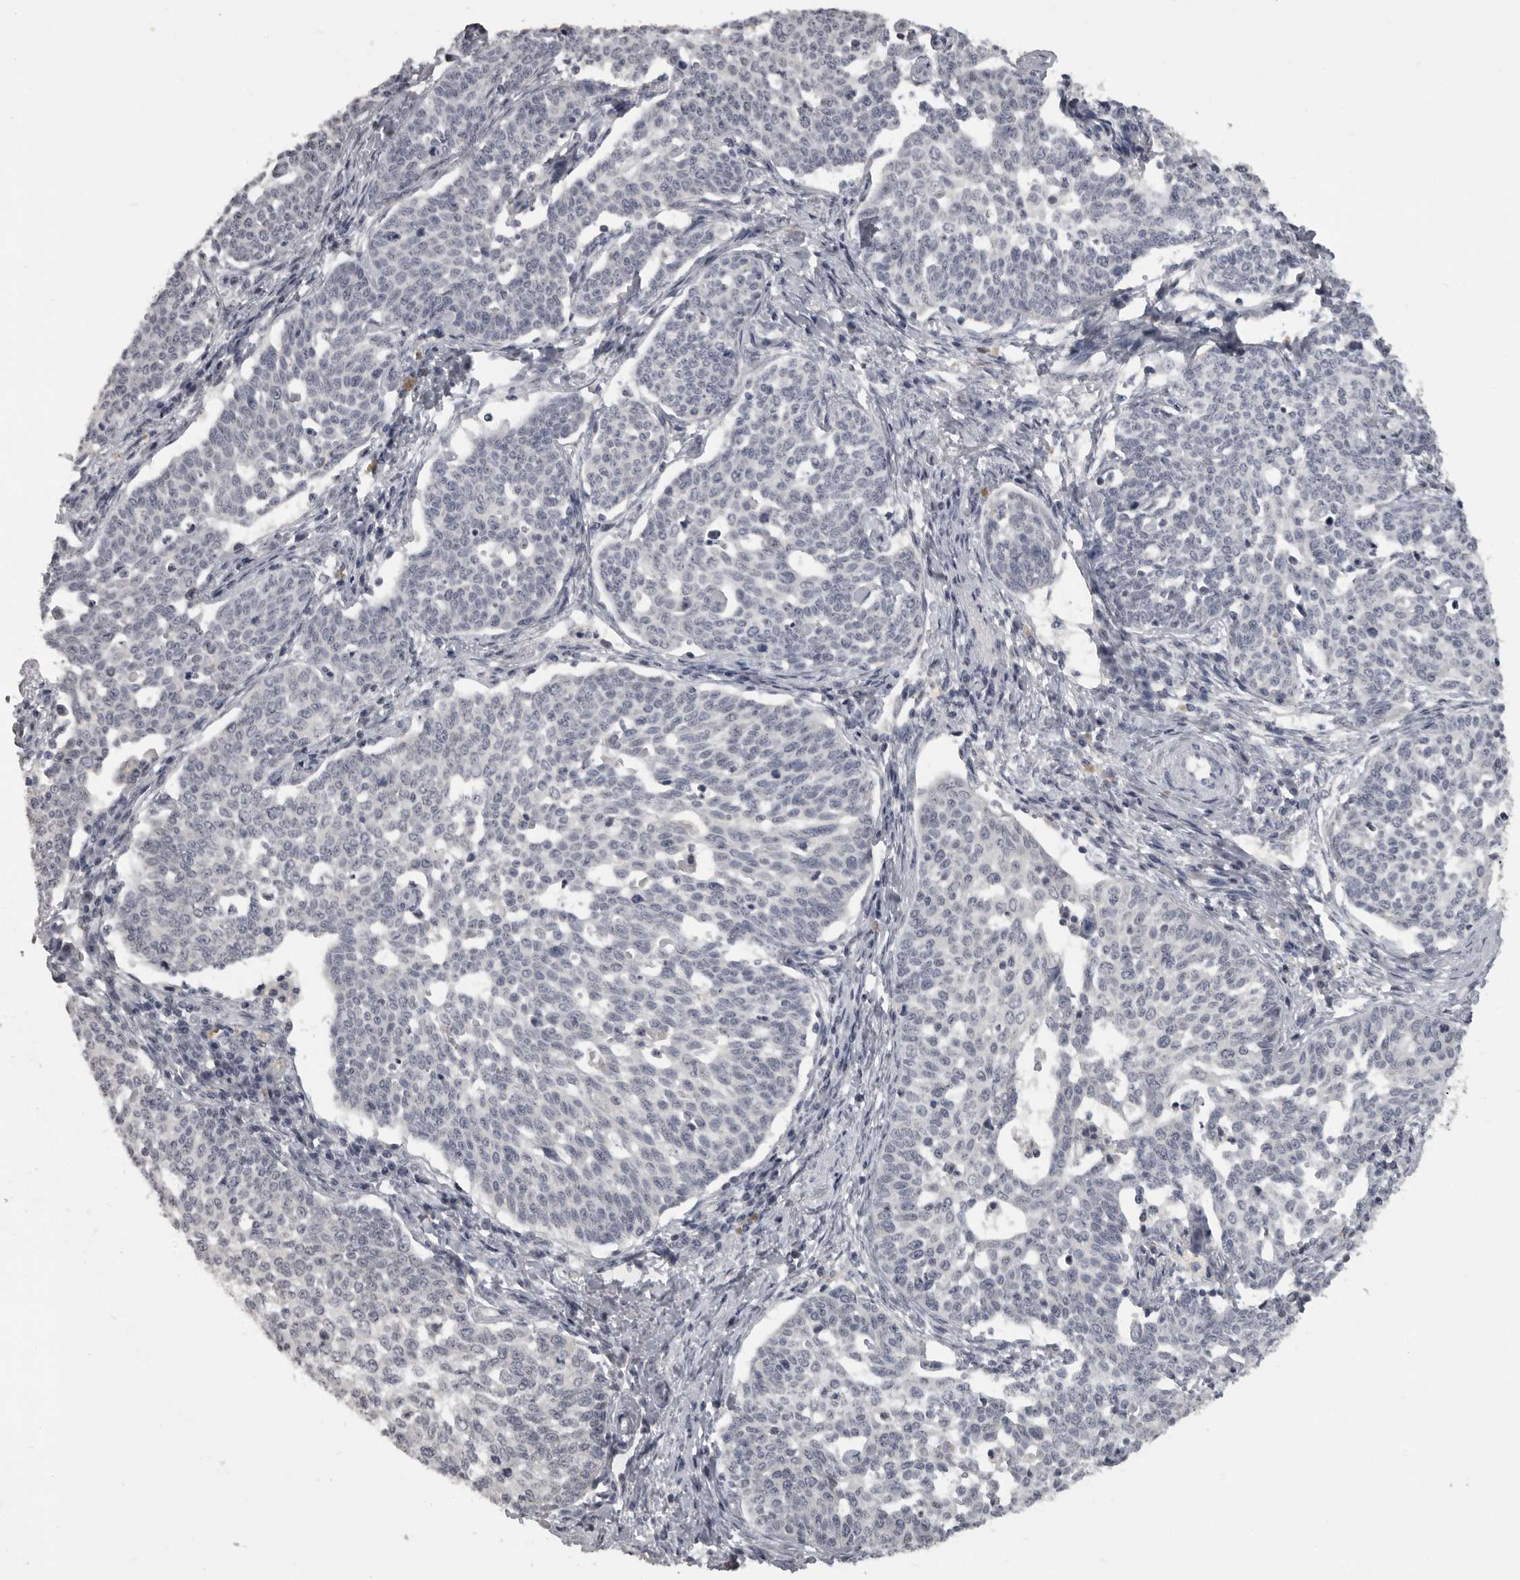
{"staining": {"intensity": "negative", "quantity": "none", "location": "none"}, "tissue": "cervical cancer", "cell_type": "Tumor cells", "image_type": "cancer", "snomed": [{"axis": "morphology", "description": "Squamous cell carcinoma, NOS"}, {"axis": "topography", "description": "Cervix"}], "caption": "This is a micrograph of immunohistochemistry staining of squamous cell carcinoma (cervical), which shows no staining in tumor cells. The staining is performed using DAB (3,3'-diaminobenzidine) brown chromogen with nuclei counter-stained in using hematoxylin.", "gene": "MRTO4", "patient": {"sex": "female", "age": 34}}